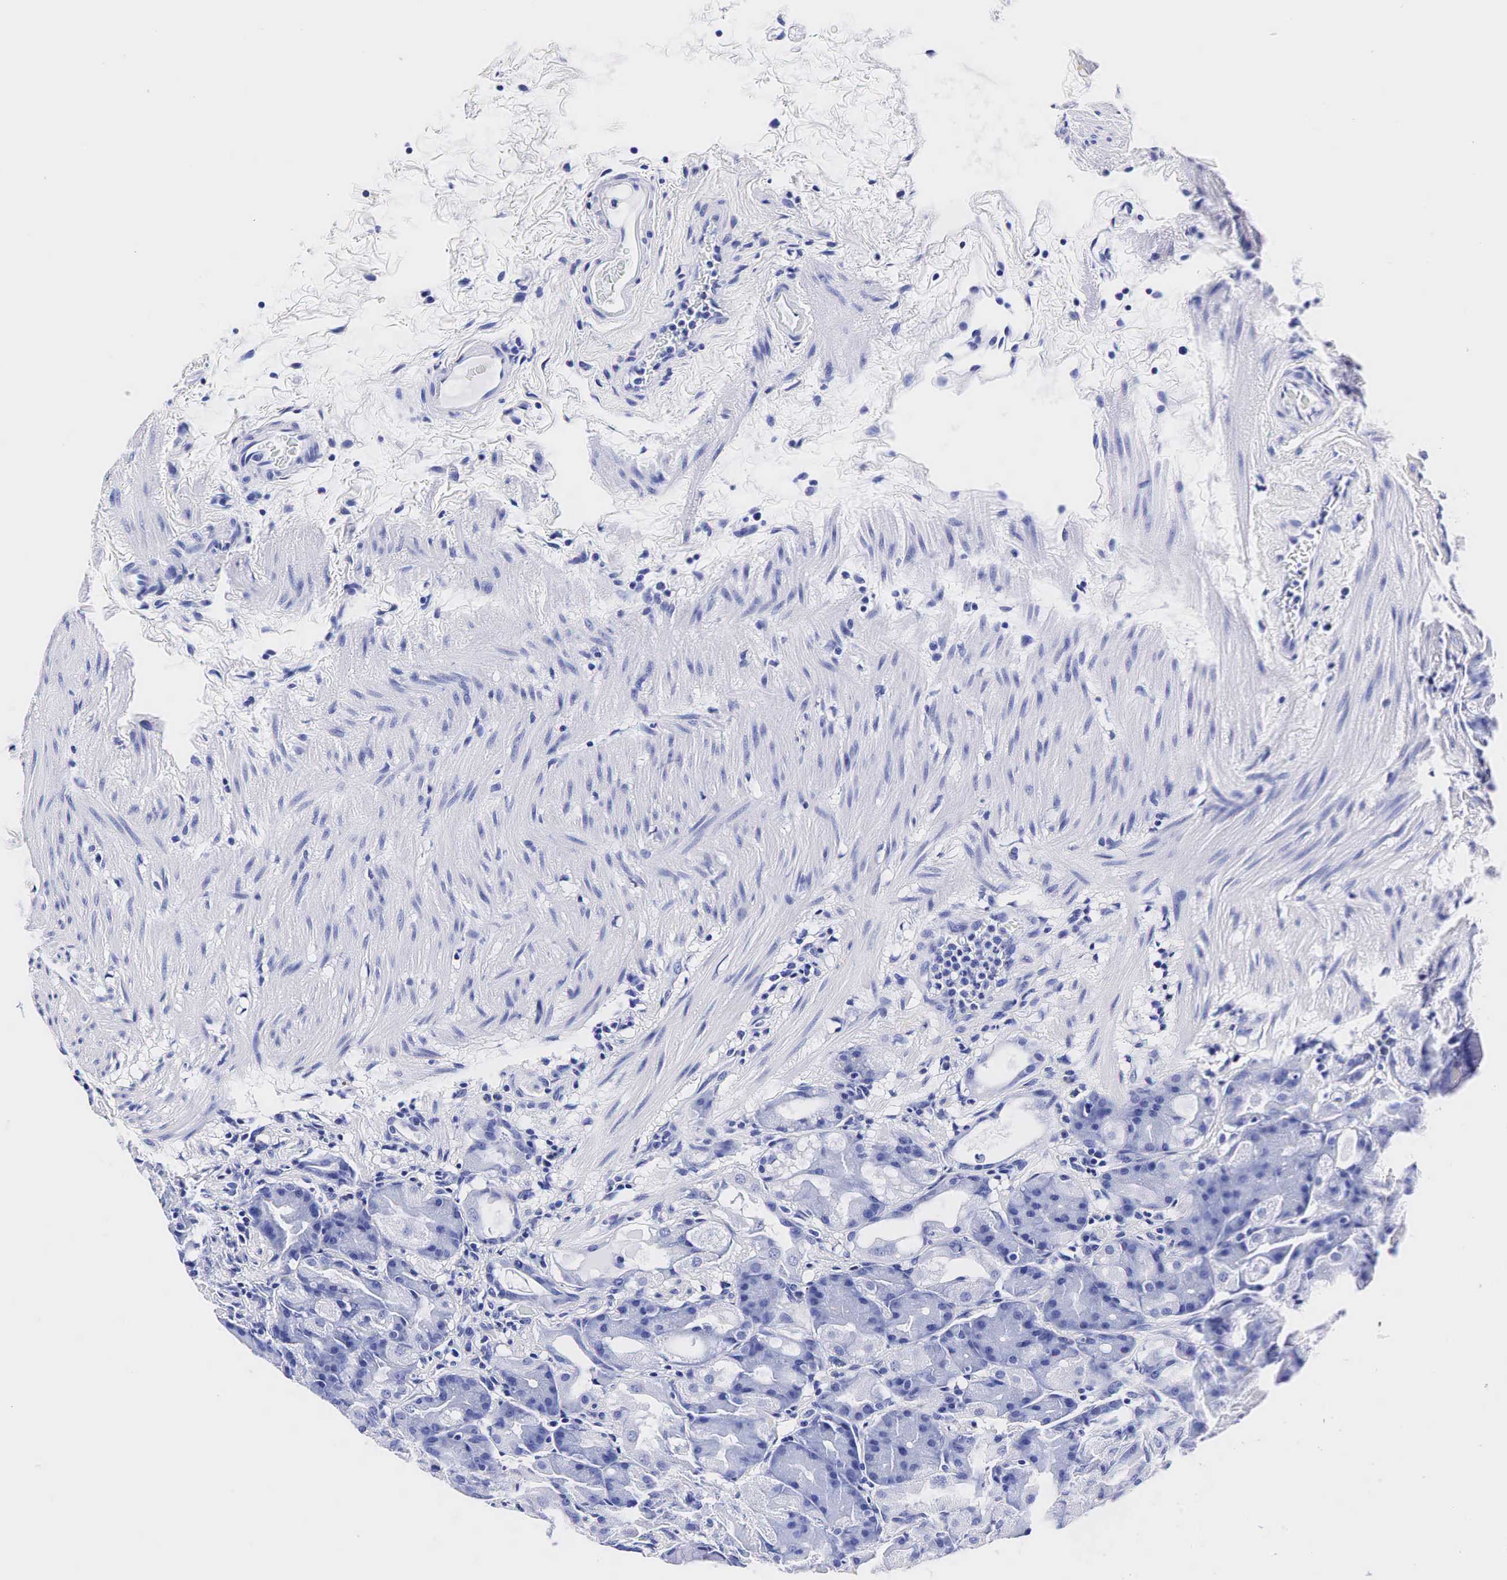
{"staining": {"intensity": "negative", "quantity": "none", "location": "none"}, "tissue": "stomach", "cell_type": "Glandular cells", "image_type": "normal", "snomed": [{"axis": "morphology", "description": "Normal tissue, NOS"}, {"axis": "topography", "description": "Stomach, upper"}], "caption": "Micrograph shows no significant protein positivity in glandular cells of unremarkable stomach.", "gene": "KLK3", "patient": {"sex": "female", "age": 75}}